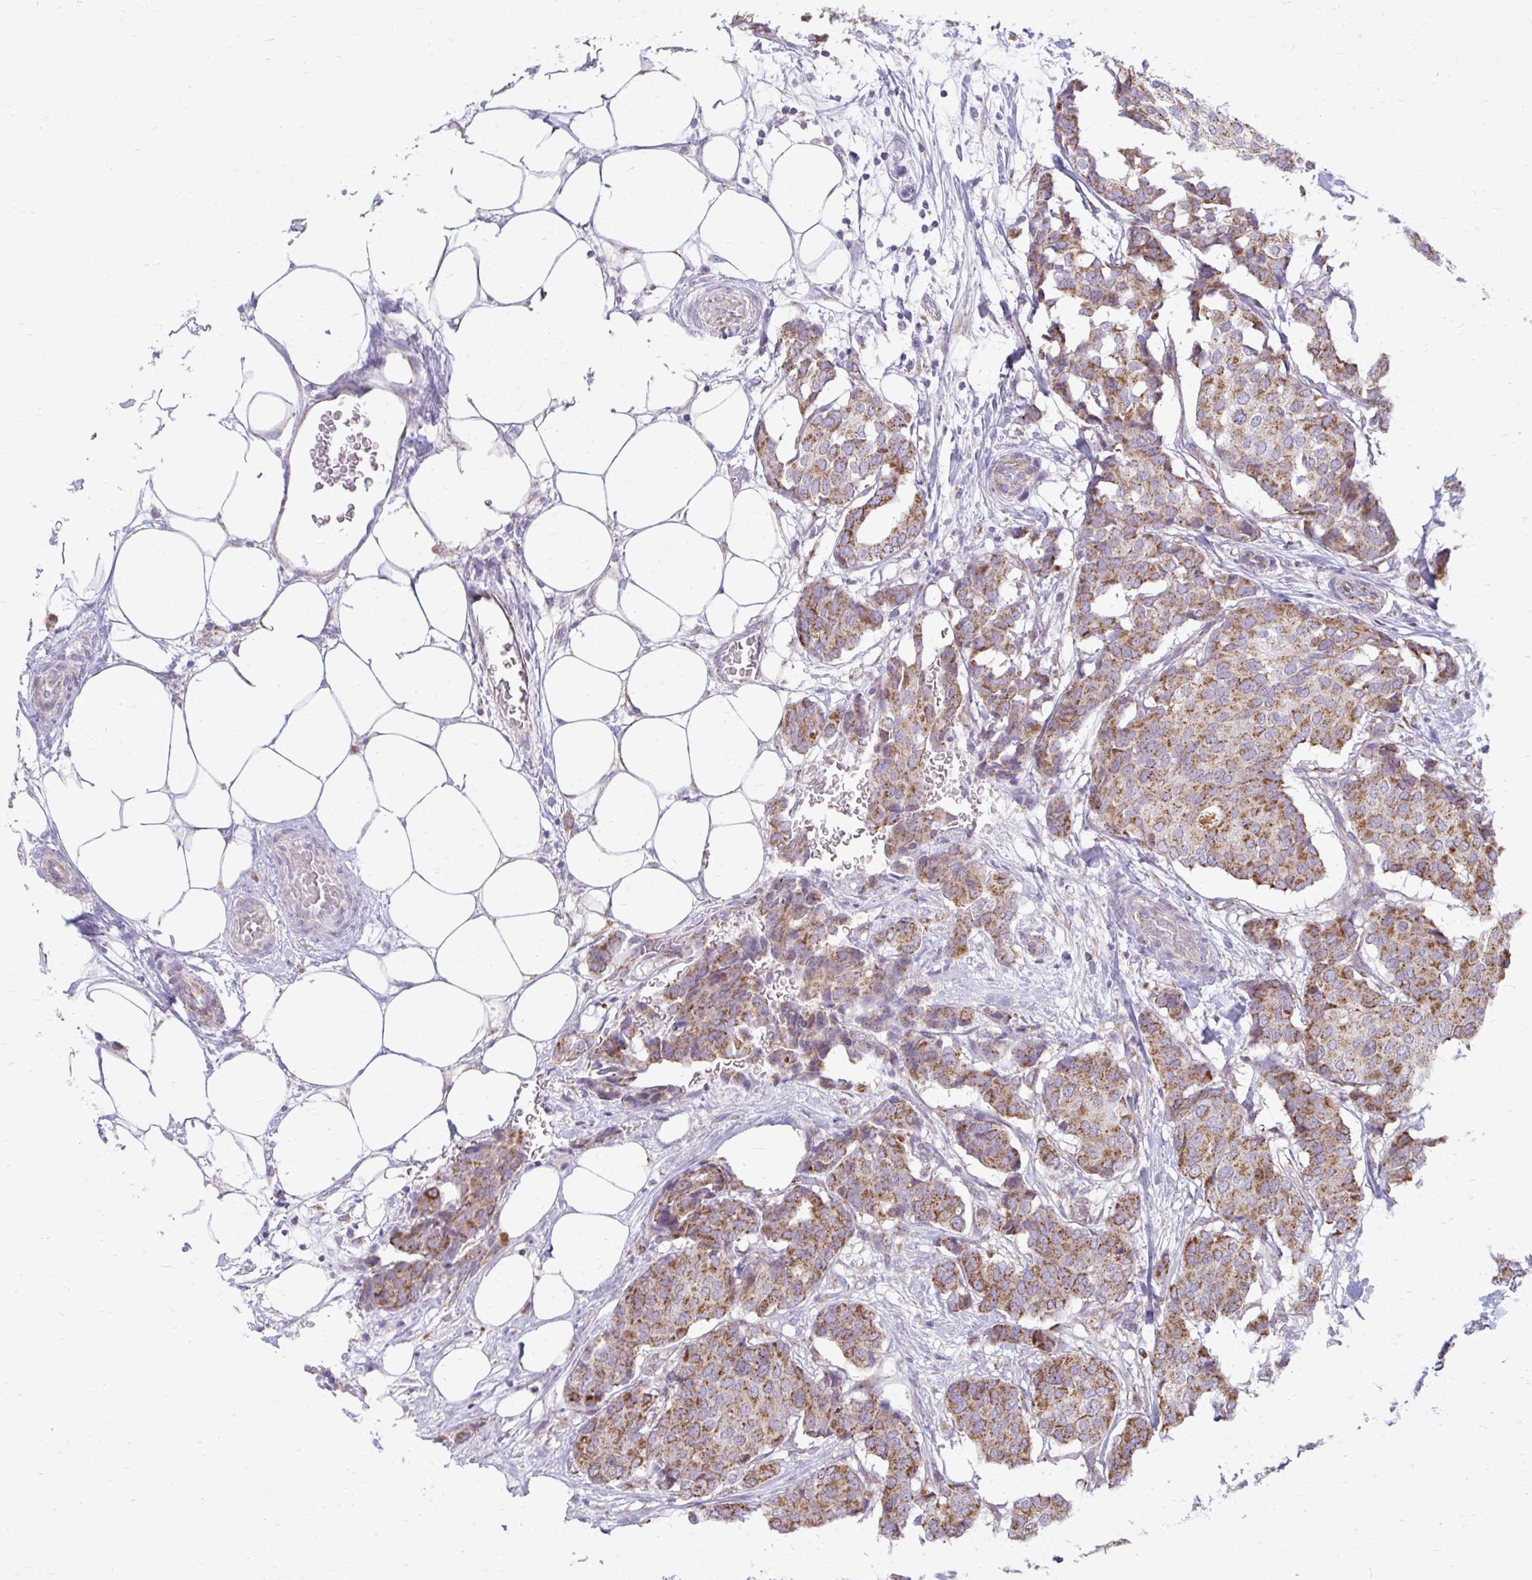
{"staining": {"intensity": "moderate", "quantity": ">75%", "location": "cytoplasmic/membranous"}, "tissue": "breast cancer", "cell_type": "Tumor cells", "image_type": "cancer", "snomed": [{"axis": "morphology", "description": "Duct carcinoma"}, {"axis": "topography", "description": "Breast"}], "caption": "This is an image of IHC staining of infiltrating ductal carcinoma (breast), which shows moderate positivity in the cytoplasmic/membranous of tumor cells.", "gene": "IFIT1", "patient": {"sex": "female", "age": 75}}